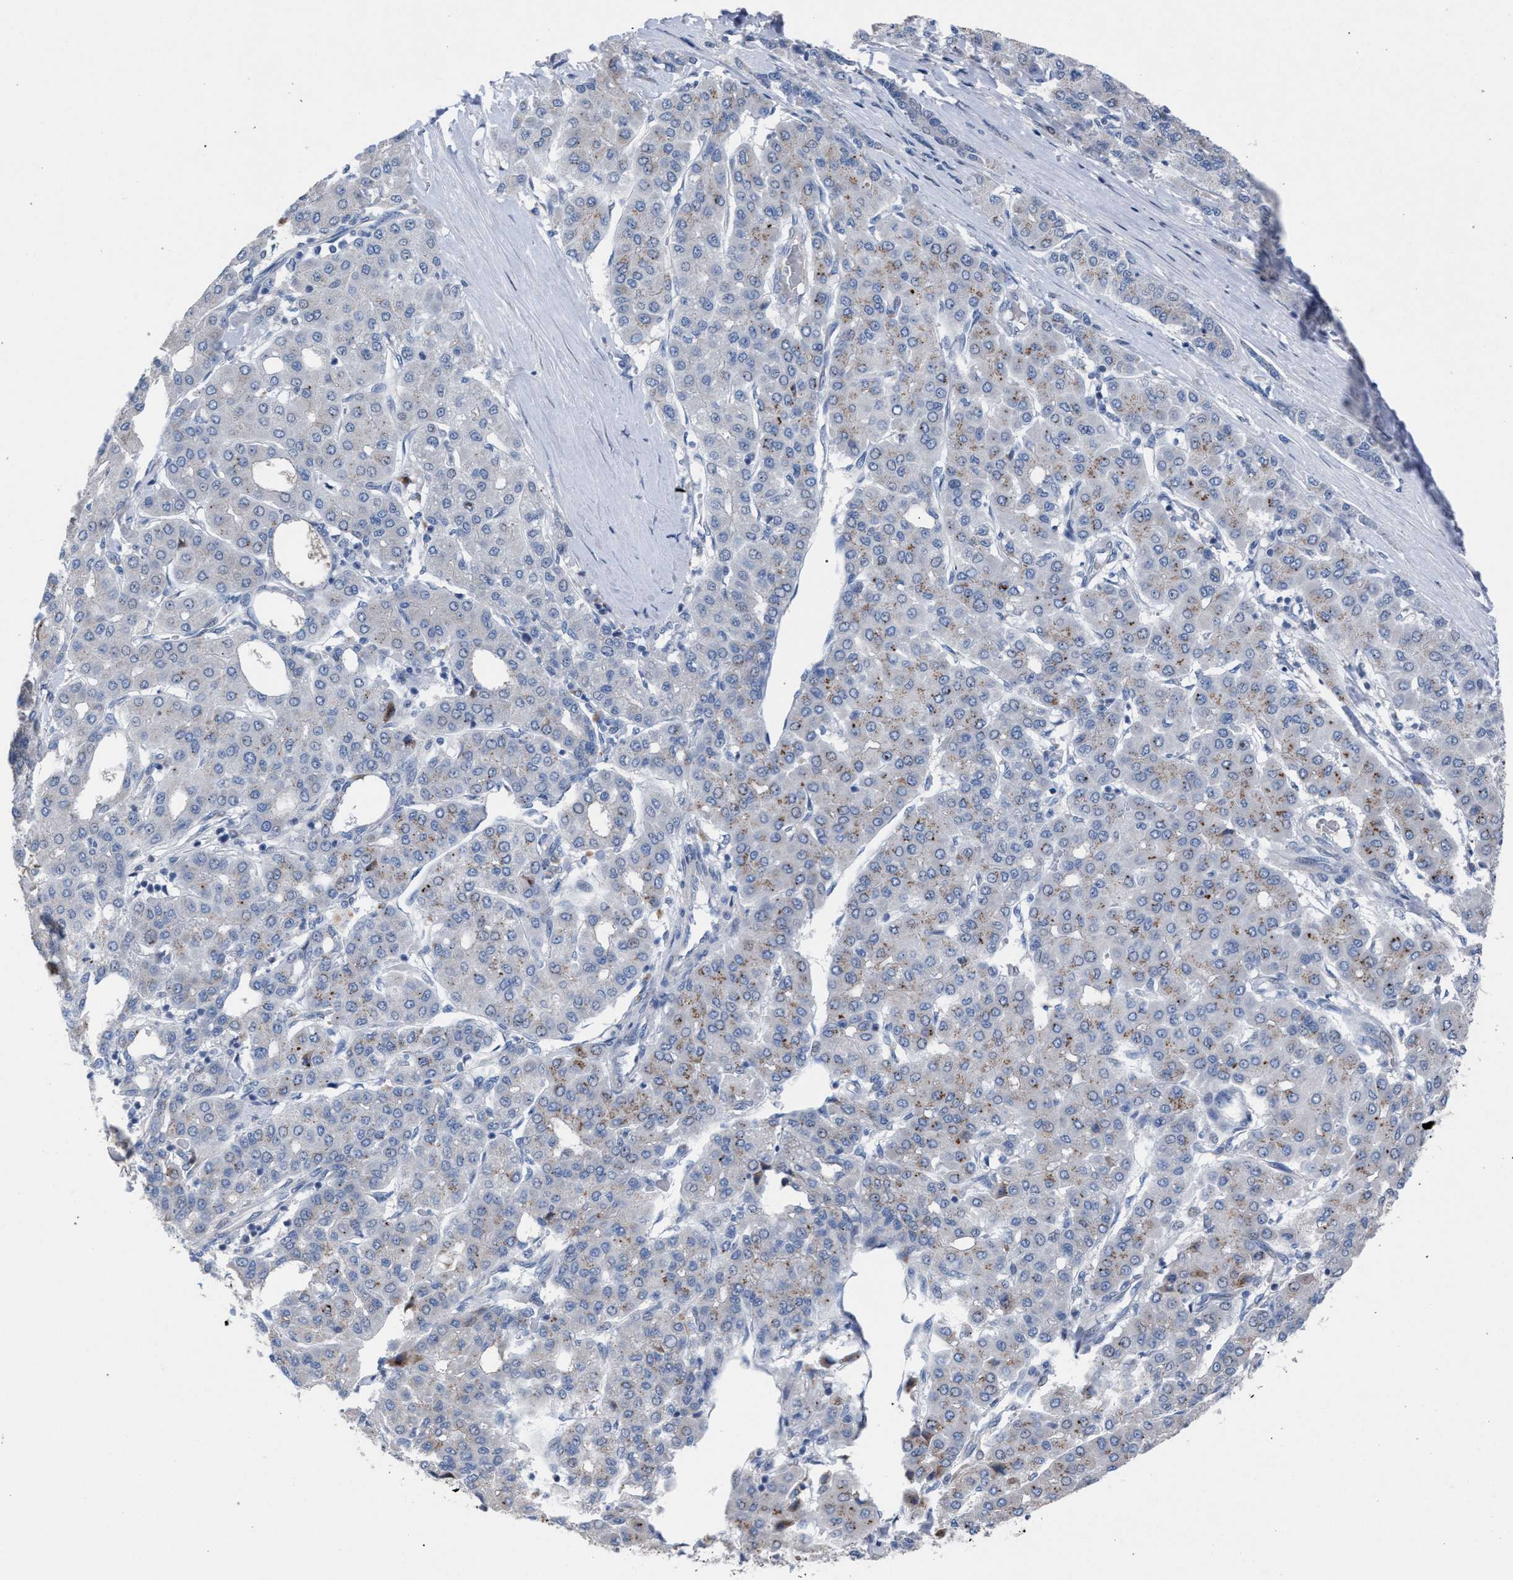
{"staining": {"intensity": "weak", "quantity": "25%-75%", "location": "cytoplasmic/membranous"}, "tissue": "liver cancer", "cell_type": "Tumor cells", "image_type": "cancer", "snomed": [{"axis": "morphology", "description": "Carcinoma, Hepatocellular, NOS"}, {"axis": "topography", "description": "Liver"}], "caption": "Protein positivity by immunohistochemistry demonstrates weak cytoplasmic/membranous expression in about 25%-75% of tumor cells in liver cancer (hepatocellular carcinoma).", "gene": "RNF135", "patient": {"sex": "male", "age": 65}}